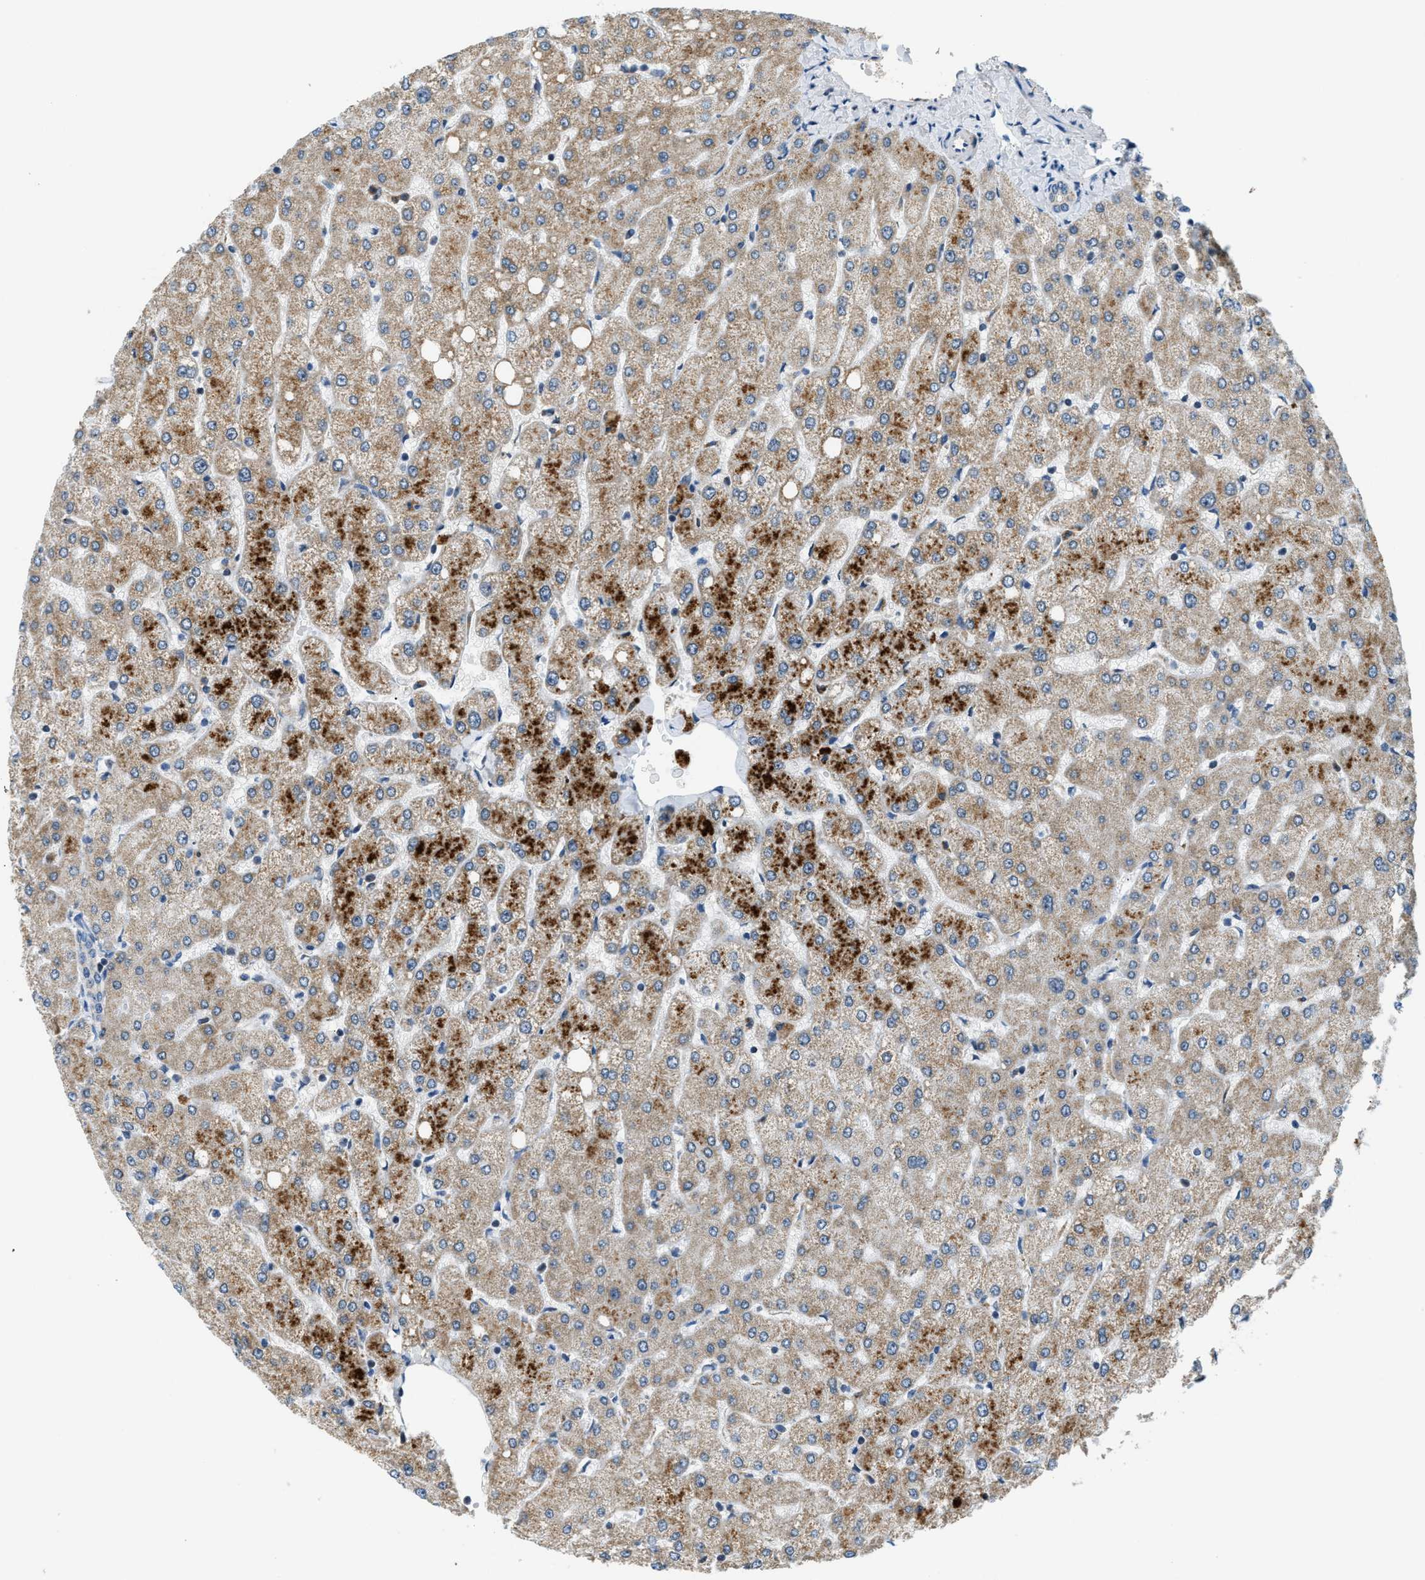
{"staining": {"intensity": "weak", "quantity": "<25%", "location": "cytoplasmic/membranous"}, "tissue": "liver", "cell_type": "Cholangiocytes", "image_type": "normal", "snomed": [{"axis": "morphology", "description": "Normal tissue, NOS"}, {"axis": "topography", "description": "Liver"}], "caption": "Human liver stained for a protein using immunohistochemistry (IHC) demonstrates no positivity in cholangiocytes.", "gene": "ACADVL", "patient": {"sex": "female", "age": 54}}